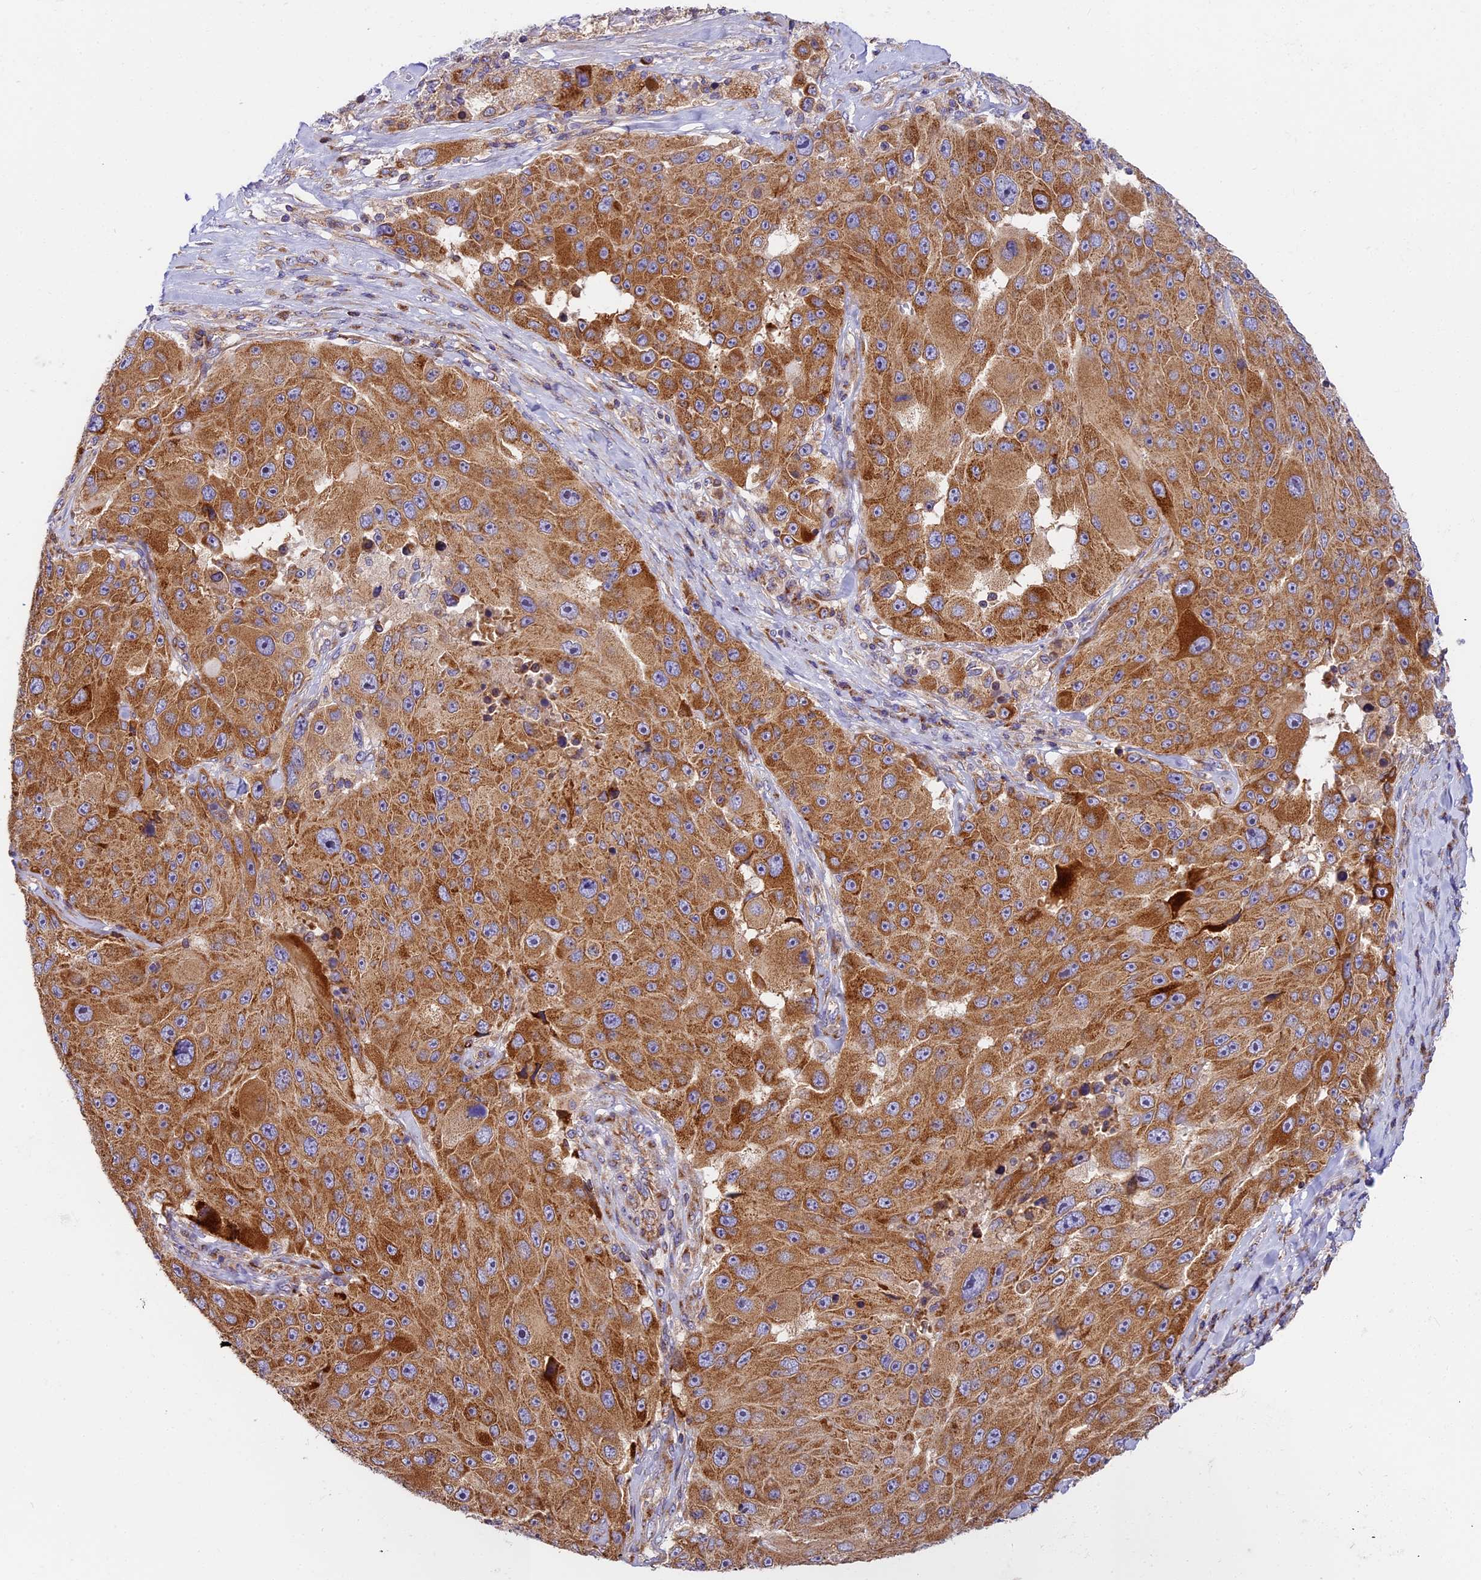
{"staining": {"intensity": "moderate", "quantity": ">75%", "location": "cytoplasmic/membranous"}, "tissue": "melanoma", "cell_type": "Tumor cells", "image_type": "cancer", "snomed": [{"axis": "morphology", "description": "Malignant melanoma, Metastatic site"}, {"axis": "topography", "description": "Lymph node"}], "caption": "Immunohistochemical staining of malignant melanoma (metastatic site) shows moderate cytoplasmic/membranous protein positivity in approximately >75% of tumor cells.", "gene": "MRAS", "patient": {"sex": "male", "age": 62}}